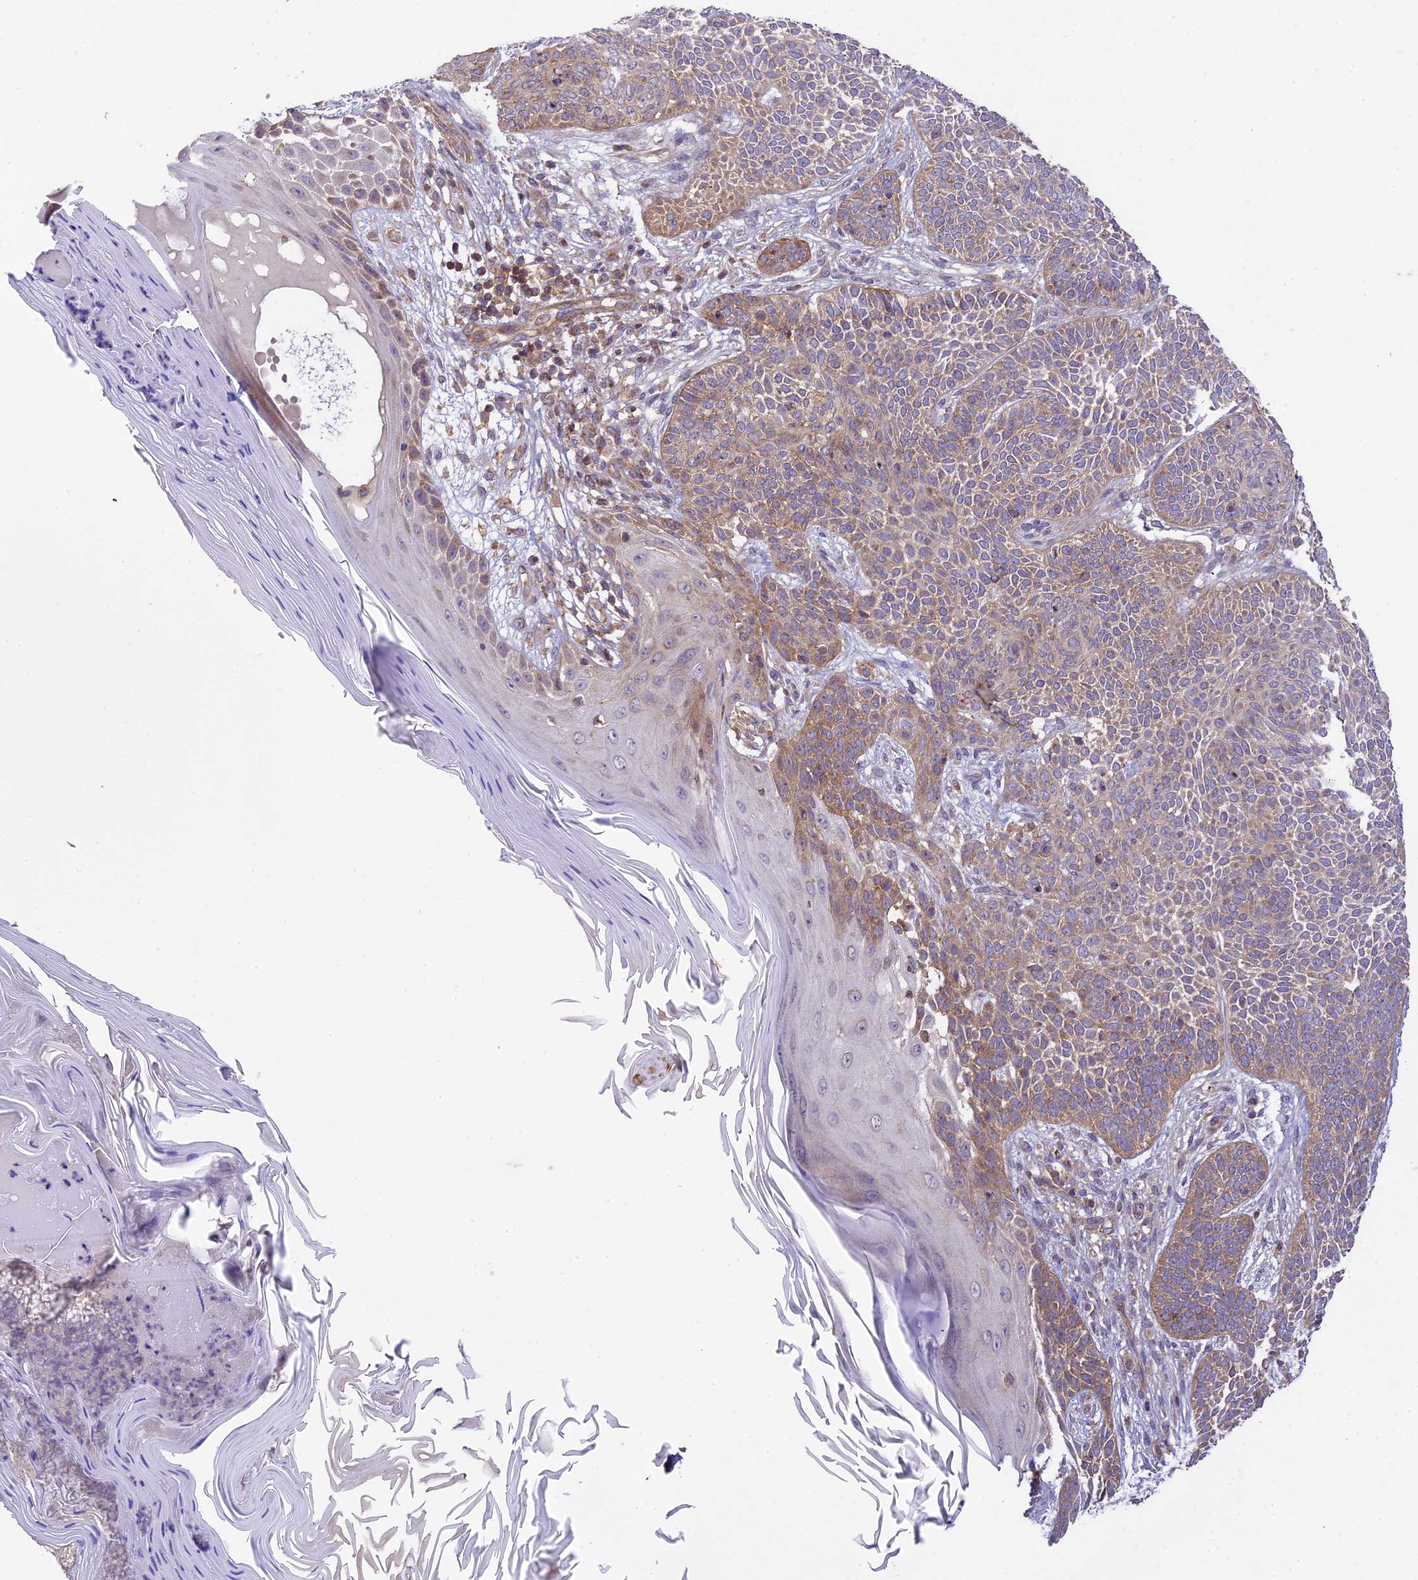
{"staining": {"intensity": "moderate", "quantity": "<25%", "location": "cytoplasmic/membranous"}, "tissue": "skin cancer", "cell_type": "Tumor cells", "image_type": "cancer", "snomed": [{"axis": "morphology", "description": "Basal cell carcinoma"}, {"axis": "topography", "description": "Skin"}], "caption": "The photomicrograph displays a brown stain indicating the presence of a protein in the cytoplasmic/membranous of tumor cells in skin cancer (basal cell carcinoma).", "gene": "WDR88", "patient": {"sex": "male", "age": 85}}